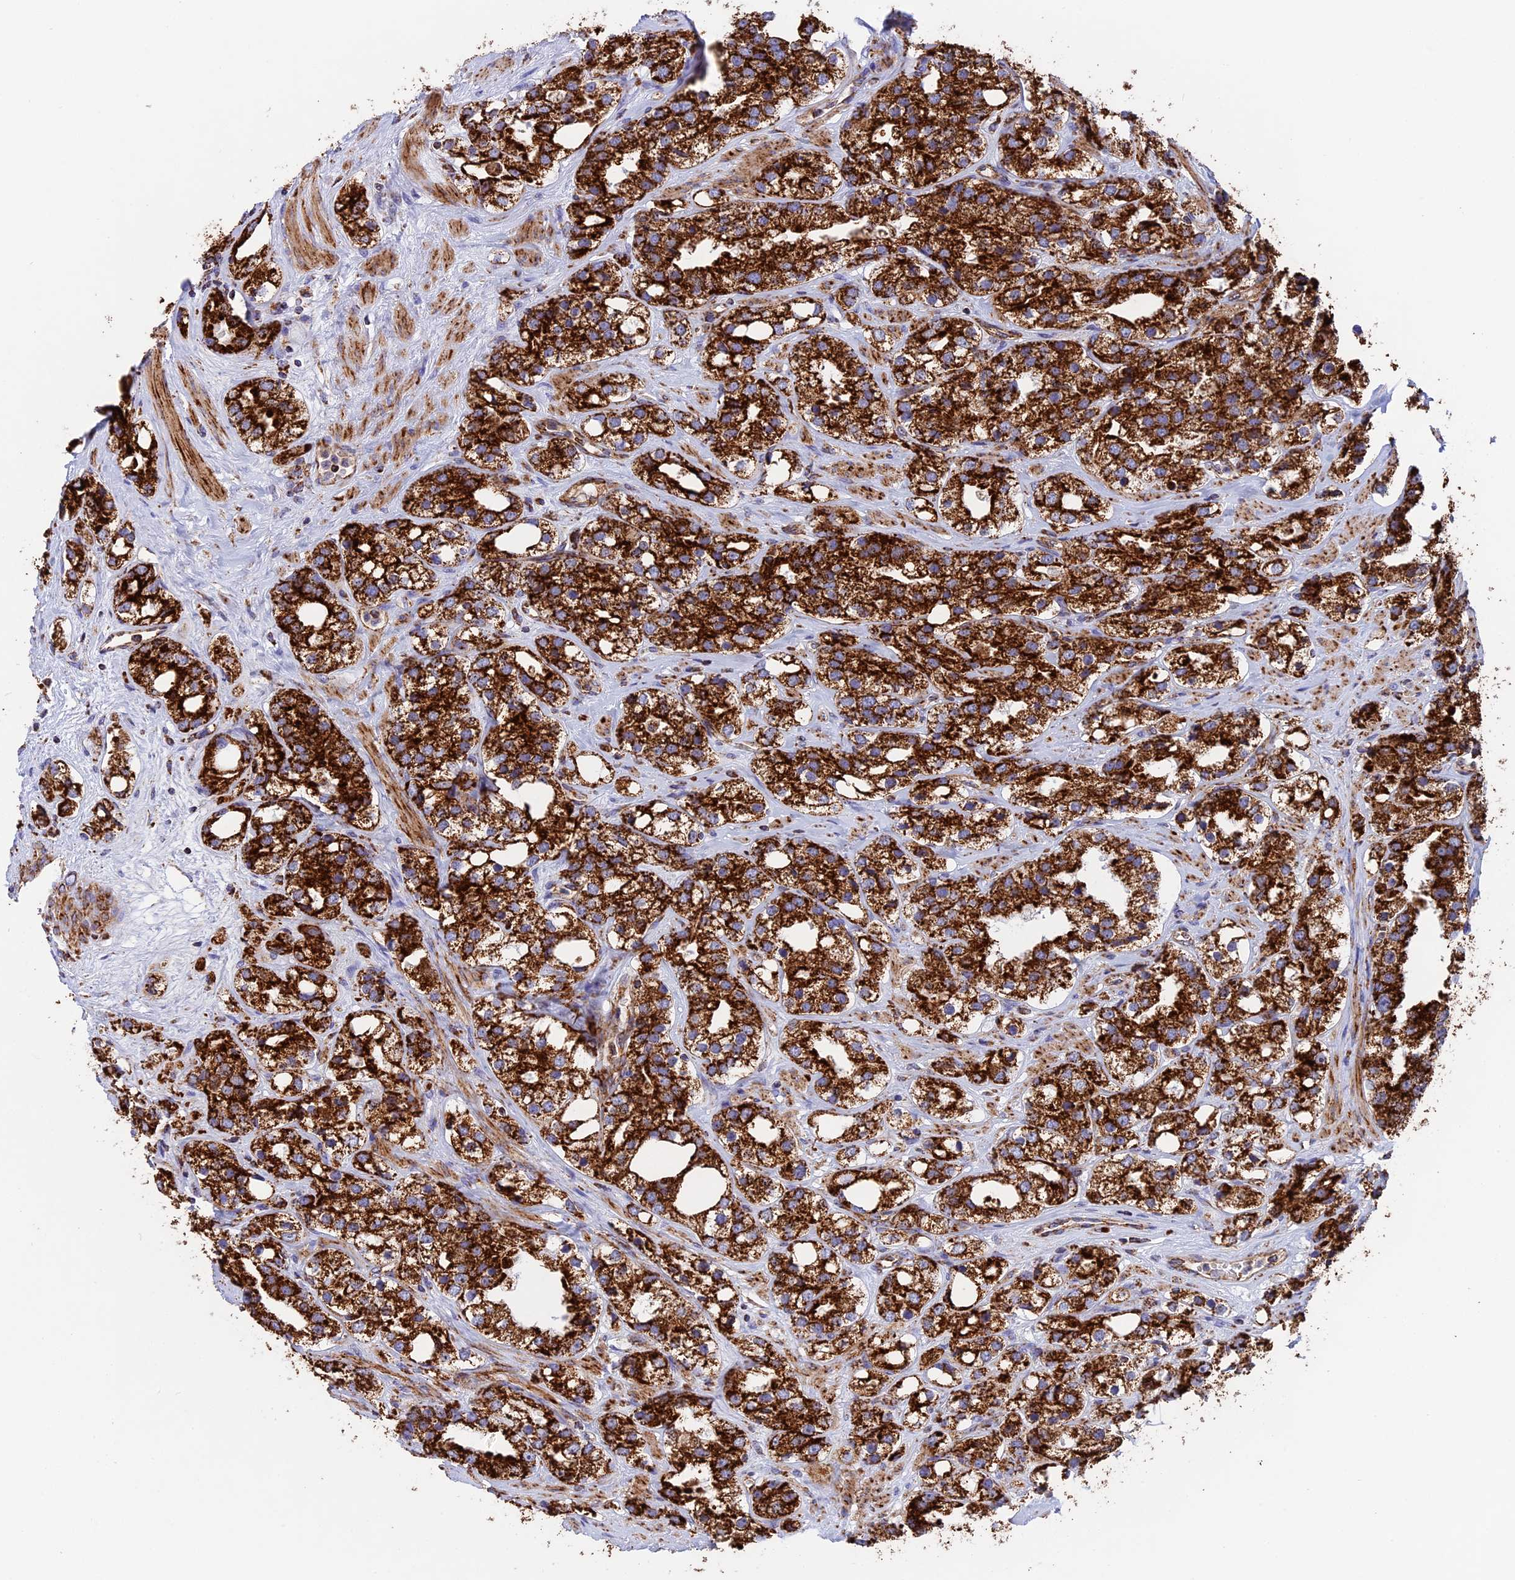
{"staining": {"intensity": "strong", "quantity": ">75%", "location": "cytoplasmic/membranous"}, "tissue": "prostate cancer", "cell_type": "Tumor cells", "image_type": "cancer", "snomed": [{"axis": "morphology", "description": "Adenocarcinoma, NOS"}, {"axis": "topography", "description": "Prostate"}], "caption": "A high-resolution micrograph shows IHC staining of prostate cancer, which exhibits strong cytoplasmic/membranous staining in about >75% of tumor cells. (DAB = brown stain, brightfield microscopy at high magnification).", "gene": "UQCRB", "patient": {"sex": "male", "age": 79}}